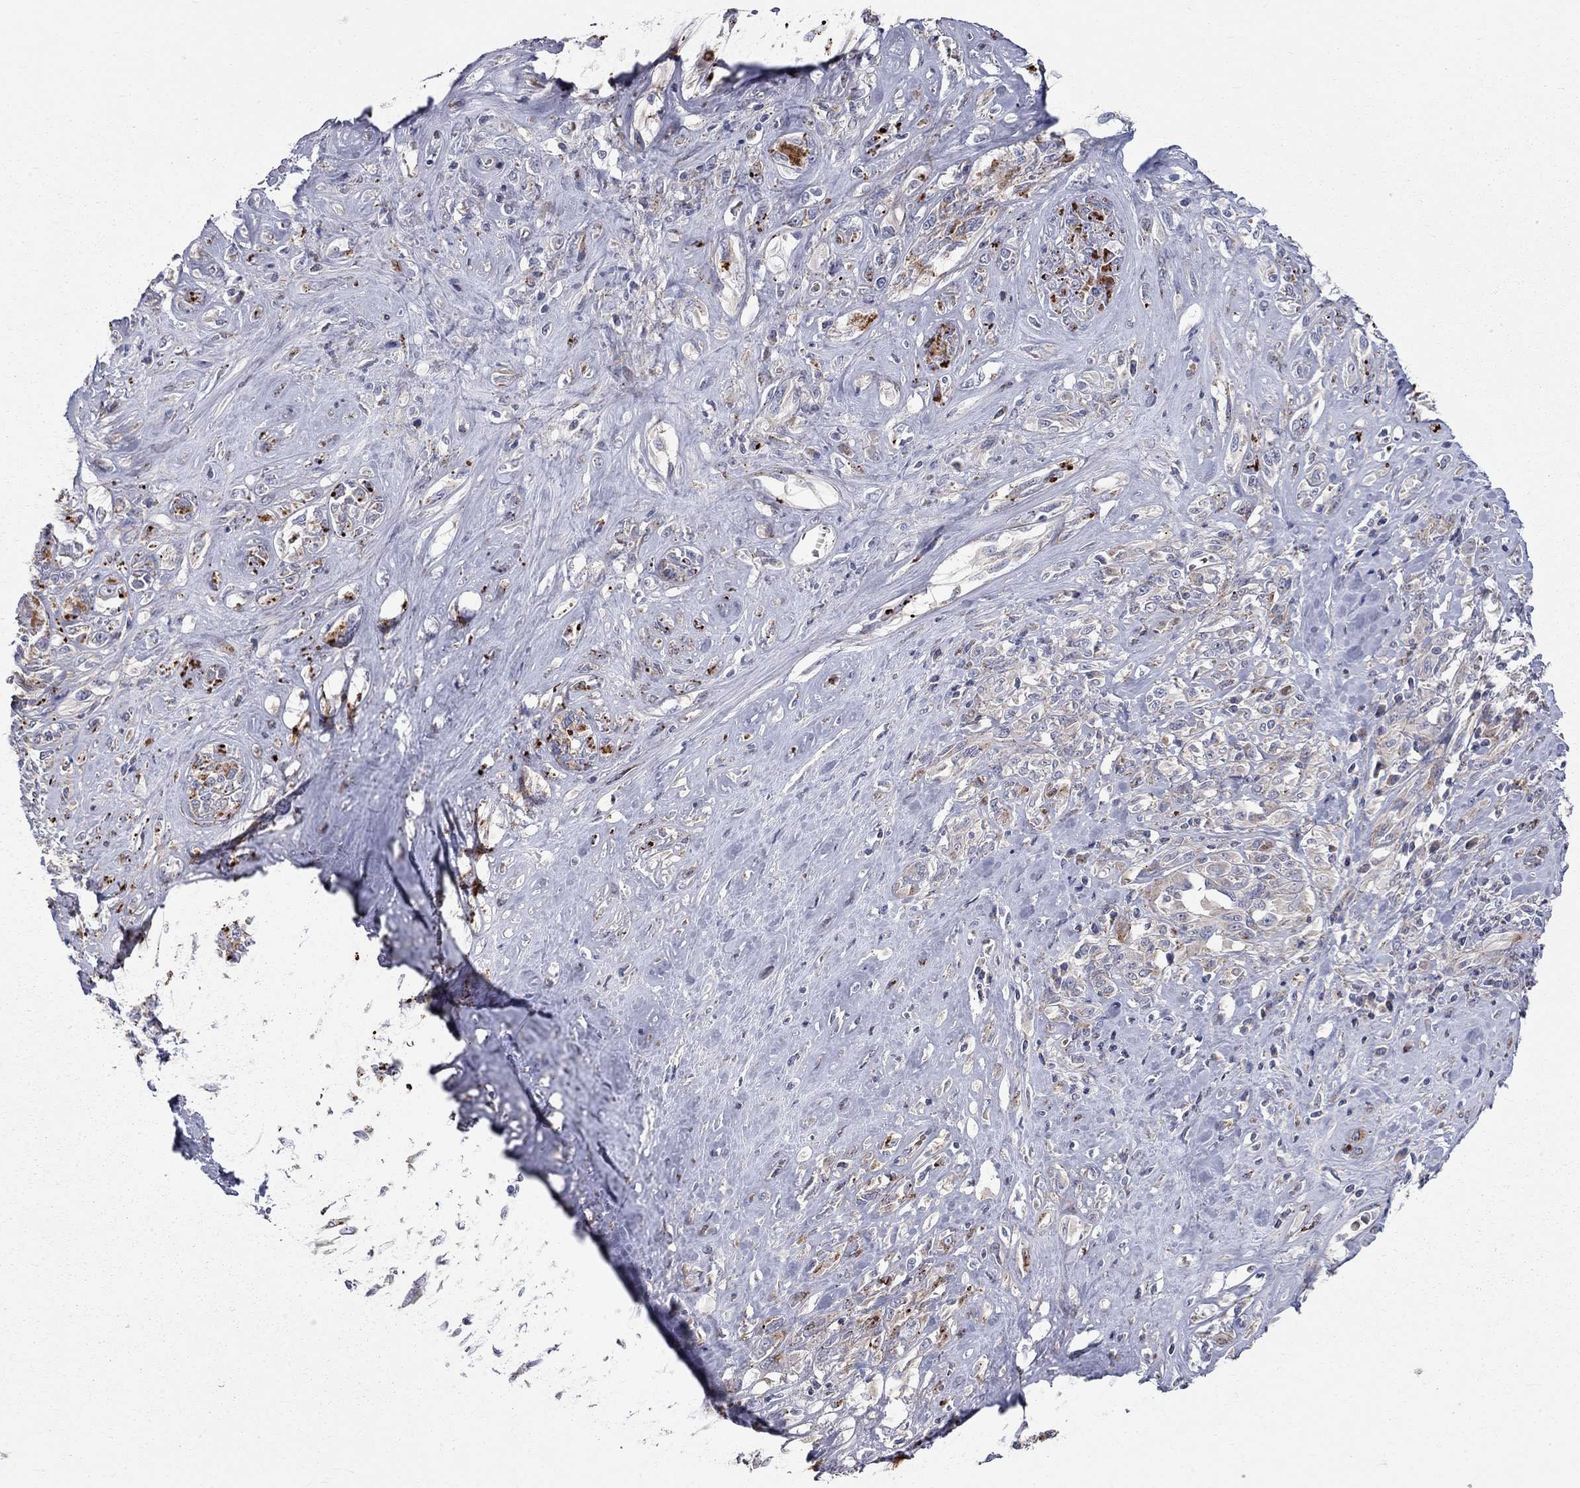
{"staining": {"intensity": "moderate", "quantity": "<25%", "location": "cytoplasmic/membranous"}, "tissue": "melanoma", "cell_type": "Tumor cells", "image_type": "cancer", "snomed": [{"axis": "morphology", "description": "Malignant melanoma, NOS"}, {"axis": "topography", "description": "Skin"}], "caption": "Immunohistochemistry image of neoplastic tissue: human malignant melanoma stained using immunohistochemistry exhibits low levels of moderate protein expression localized specifically in the cytoplasmic/membranous of tumor cells, appearing as a cytoplasmic/membranous brown color.", "gene": "KANSL1L", "patient": {"sex": "female", "age": 91}}